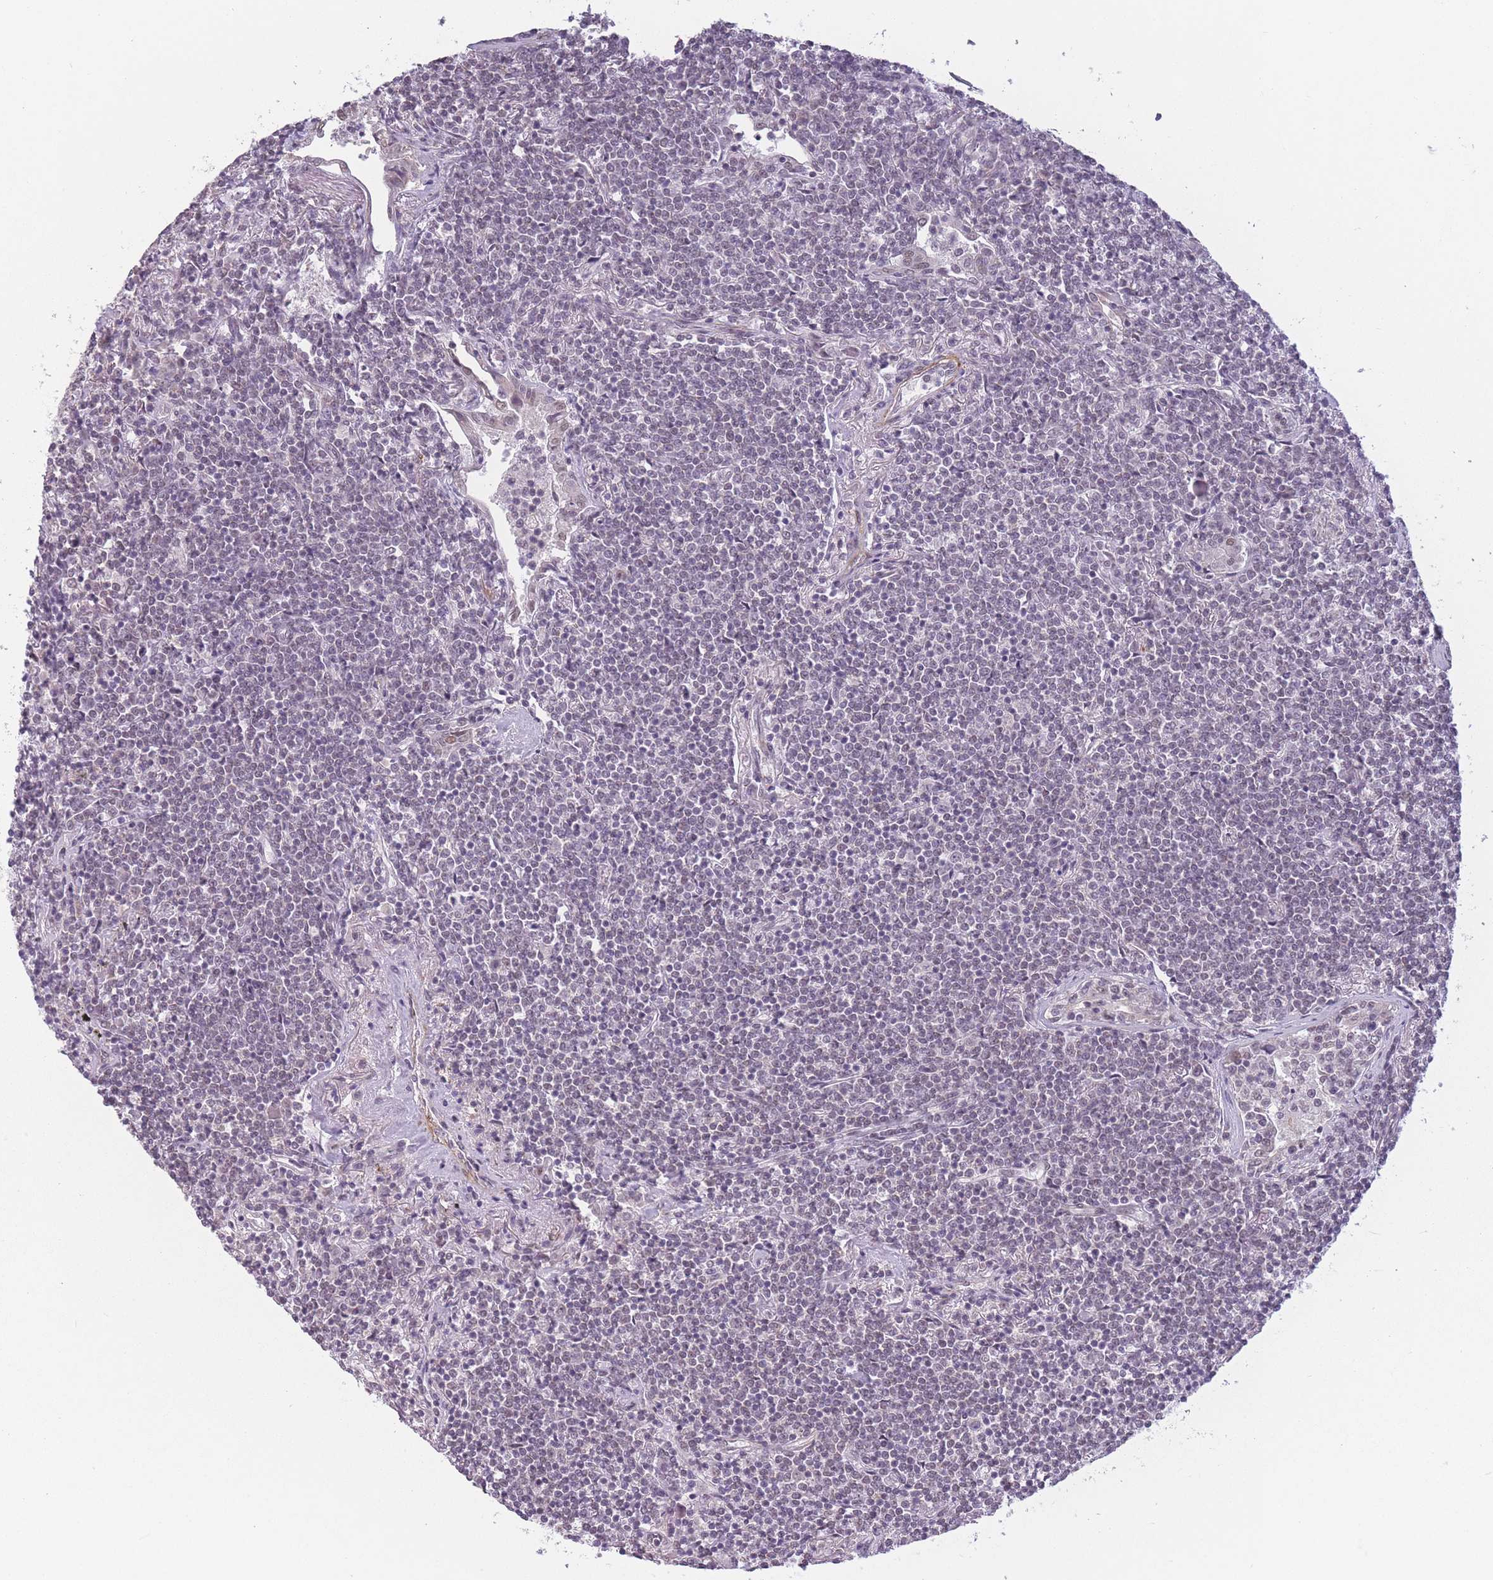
{"staining": {"intensity": "negative", "quantity": "none", "location": "none"}, "tissue": "lymphoma", "cell_type": "Tumor cells", "image_type": "cancer", "snomed": [{"axis": "morphology", "description": "Malignant lymphoma, non-Hodgkin's type, Low grade"}, {"axis": "topography", "description": "Lung"}], "caption": "A micrograph of human lymphoma is negative for staining in tumor cells.", "gene": "SIN3B", "patient": {"sex": "female", "age": 71}}